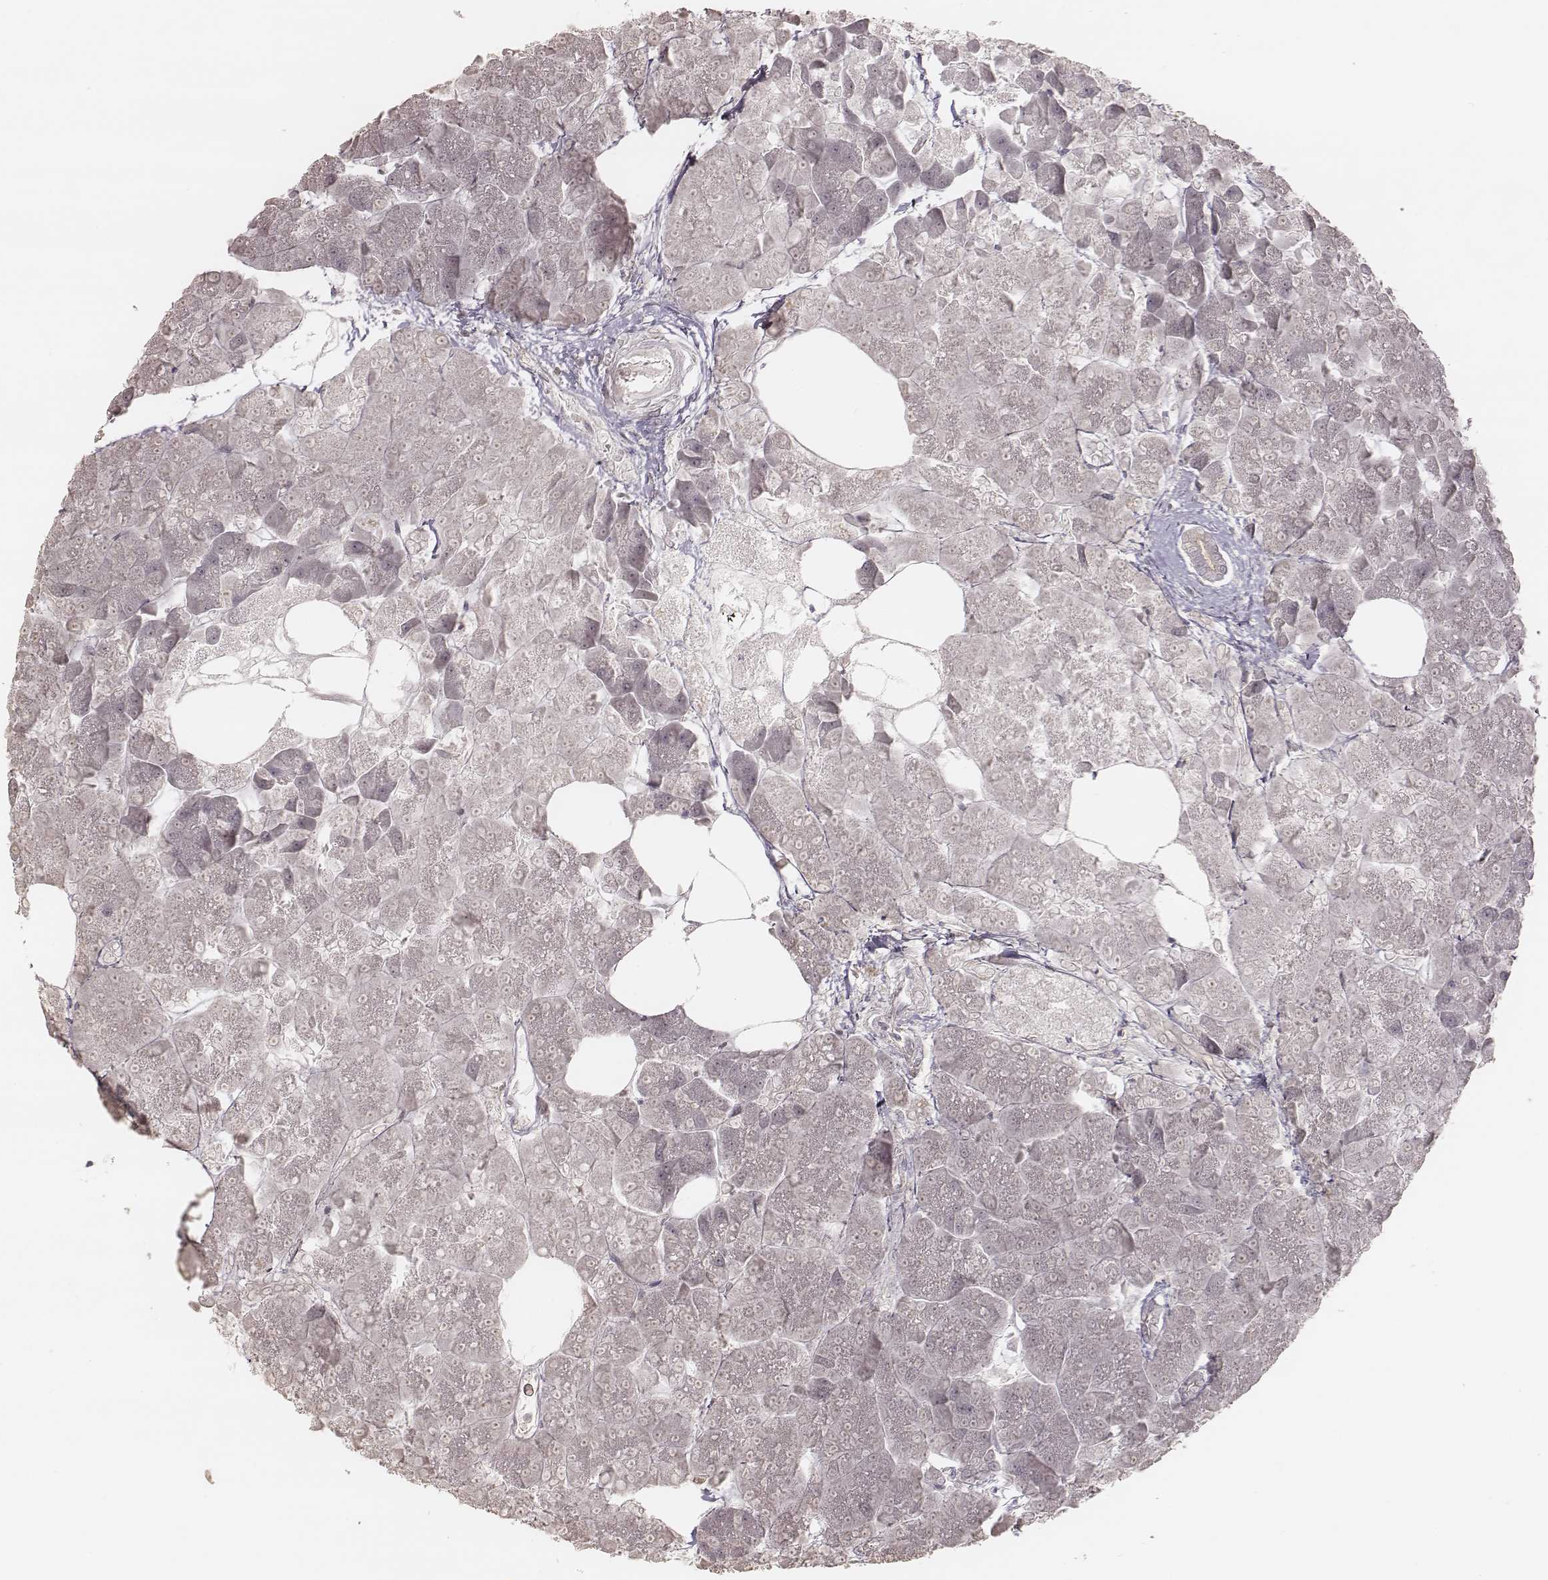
{"staining": {"intensity": "negative", "quantity": "none", "location": "none"}, "tissue": "pancreas", "cell_type": "Exocrine glandular cells", "image_type": "normal", "snomed": [{"axis": "morphology", "description": "Normal tissue, NOS"}, {"axis": "topography", "description": "Adipose tissue"}, {"axis": "topography", "description": "Pancreas"}, {"axis": "topography", "description": "Peripheral nerve tissue"}], "caption": "IHC of benign pancreas displays no expression in exocrine glandular cells.", "gene": "LY6K", "patient": {"sex": "female", "age": 58}}